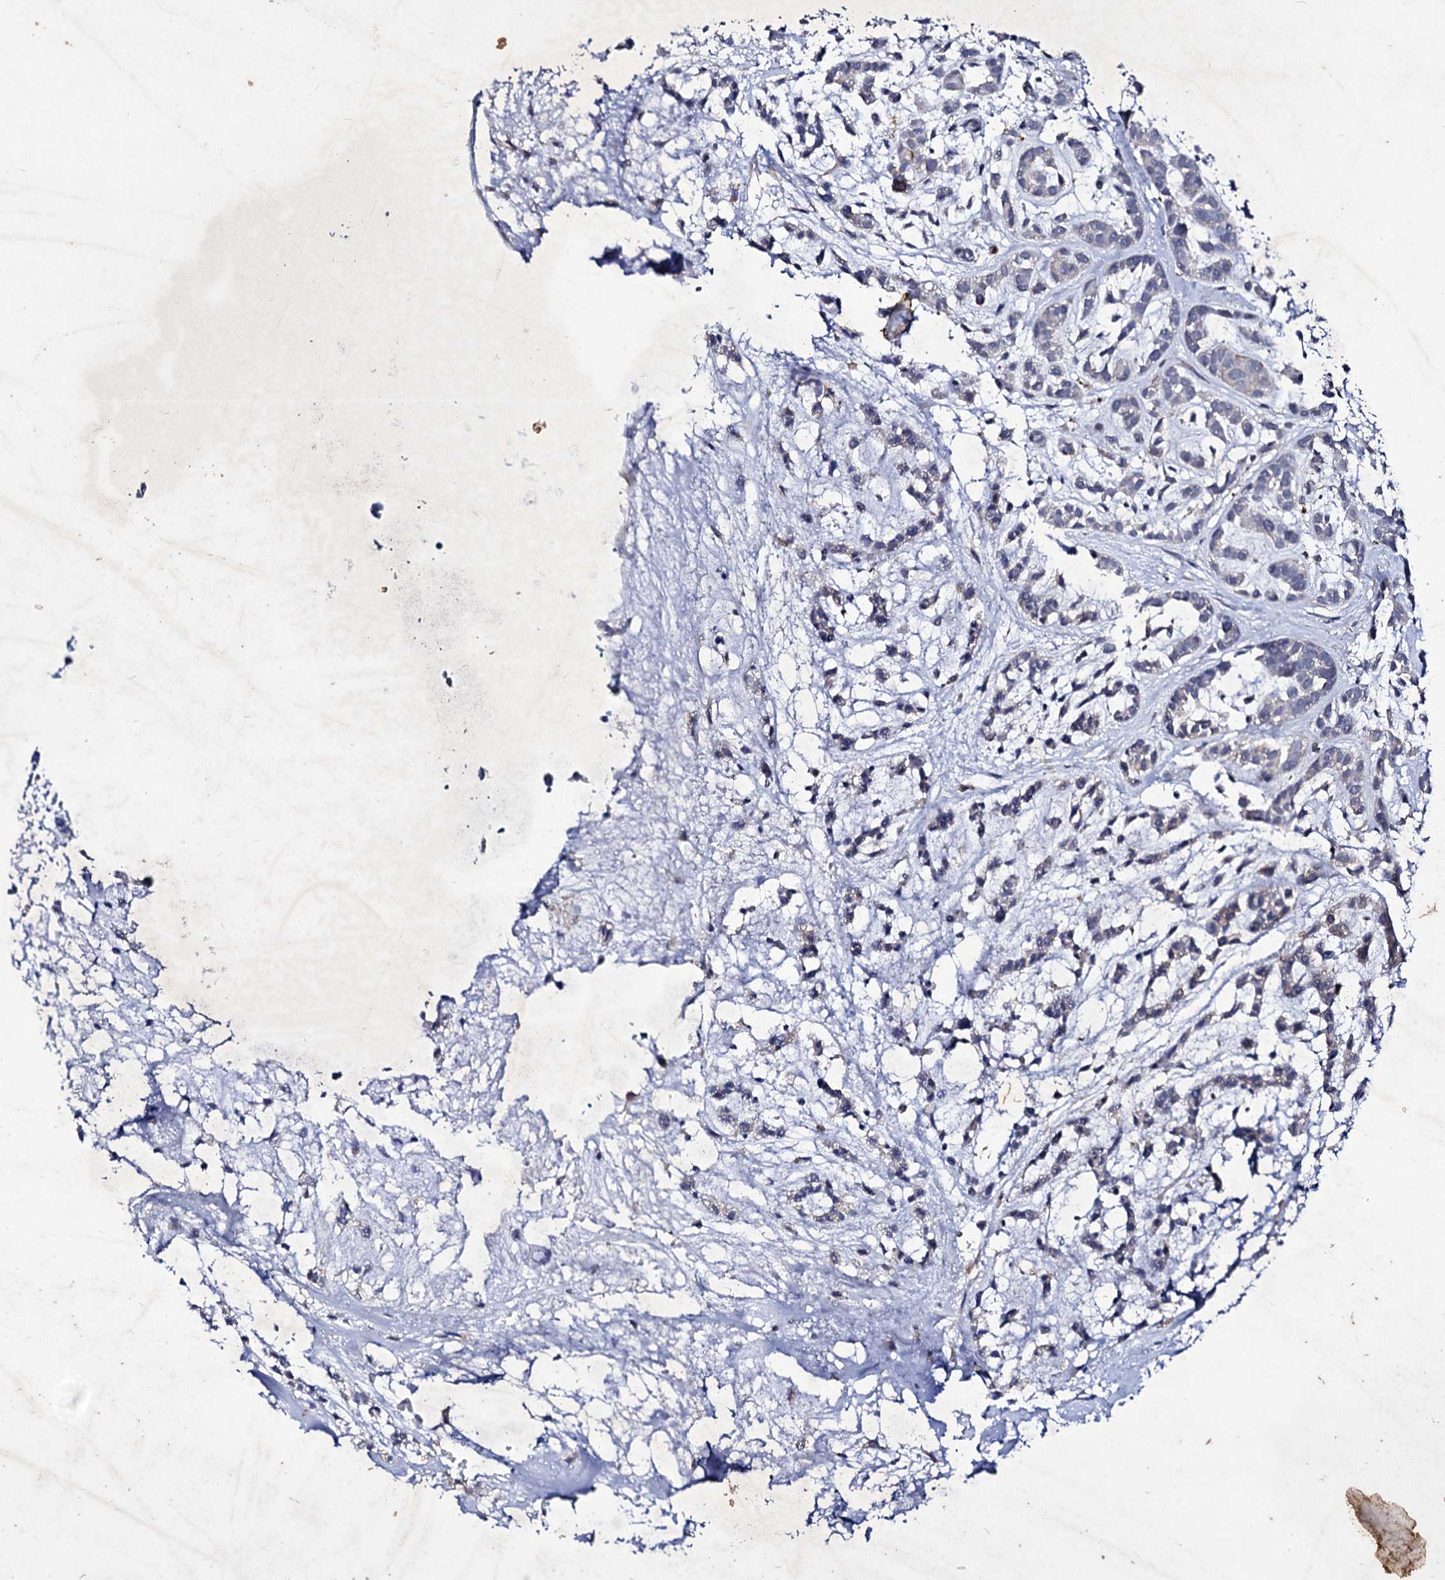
{"staining": {"intensity": "negative", "quantity": "none", "location": "none"}, "tissue": "head and neck cancer", "cell_type": "Tumor cells", "image_type": "cancer", "snomed": [{"axis": "morphology", "description": "Adenocarcinoma, NOS"}, {"axis": "morphology", "description": "Adenoma, NOS"}, {"axis": "topography", "description": "Head-Neck"}], "caption": "An immunohistochemistry (IHC) image of head and neck adenocarcinoma is shown. There is no staining in tumor cells of head and neck adenocarcinoma.", "gene": "AXL", "patient": {"sex": "female", "age": 55}}